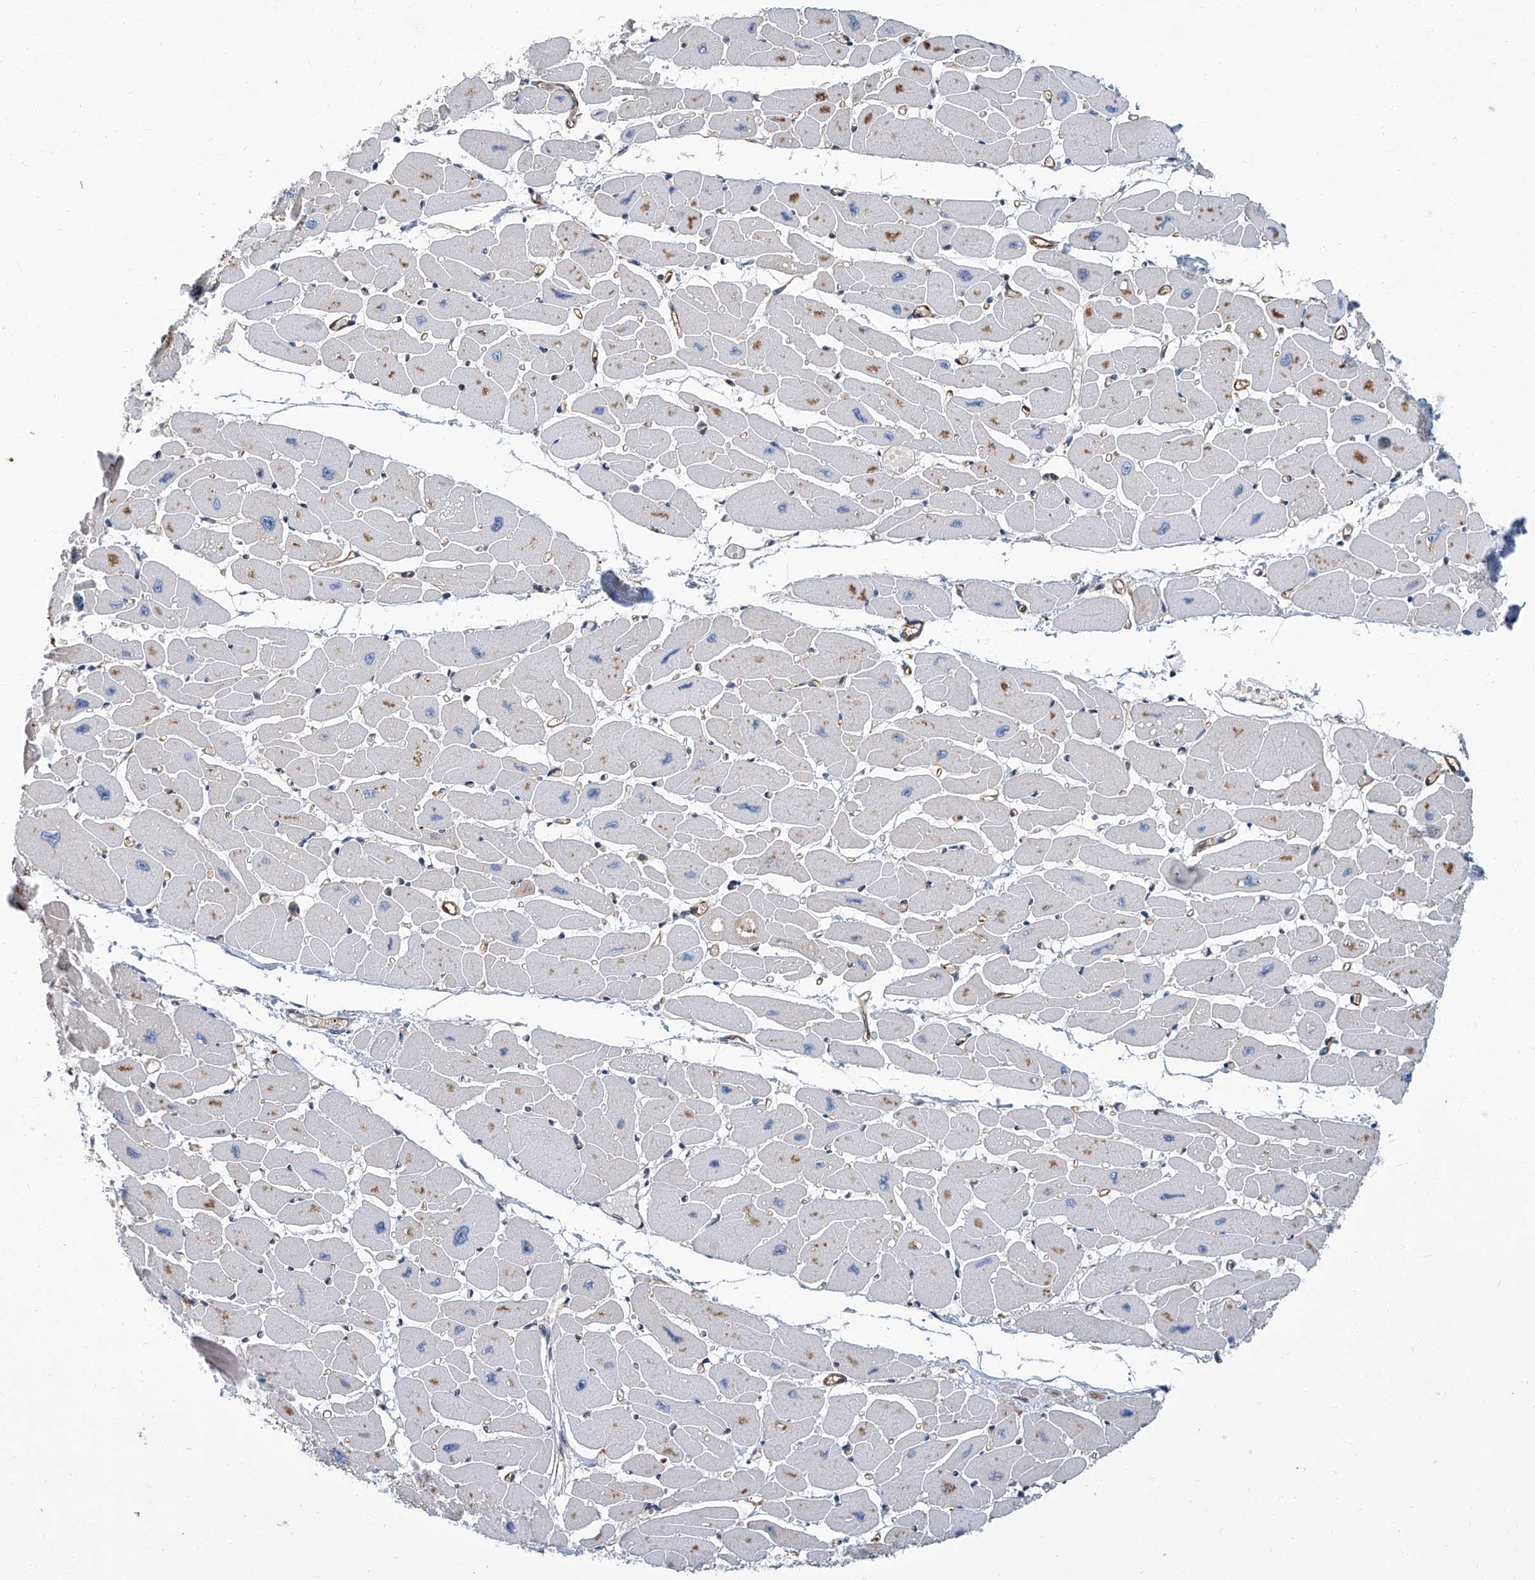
{"staining": {"intensity": "moderate", "quantity": "<25%", "location": "cytoplasmic/membranous"}, "tissue": "heart muscle", "cell_type": "Cardiomyocytes", "image_type": "normal", "snomed": [{"axis": "morphology", "description": "Normal tissue, NOS"}, {"axis": "topography", "description": "Heart"}], "caption": "IHC of benign human heart muscle exhibits low levels of moderate cytoplasmic/membranous expression in about <25% of cardiomyocytes. (IHC, brightfield microscopy, high magnification).", "gene": "PSMB10", "patient": {"sex": "female", "age": 54}}